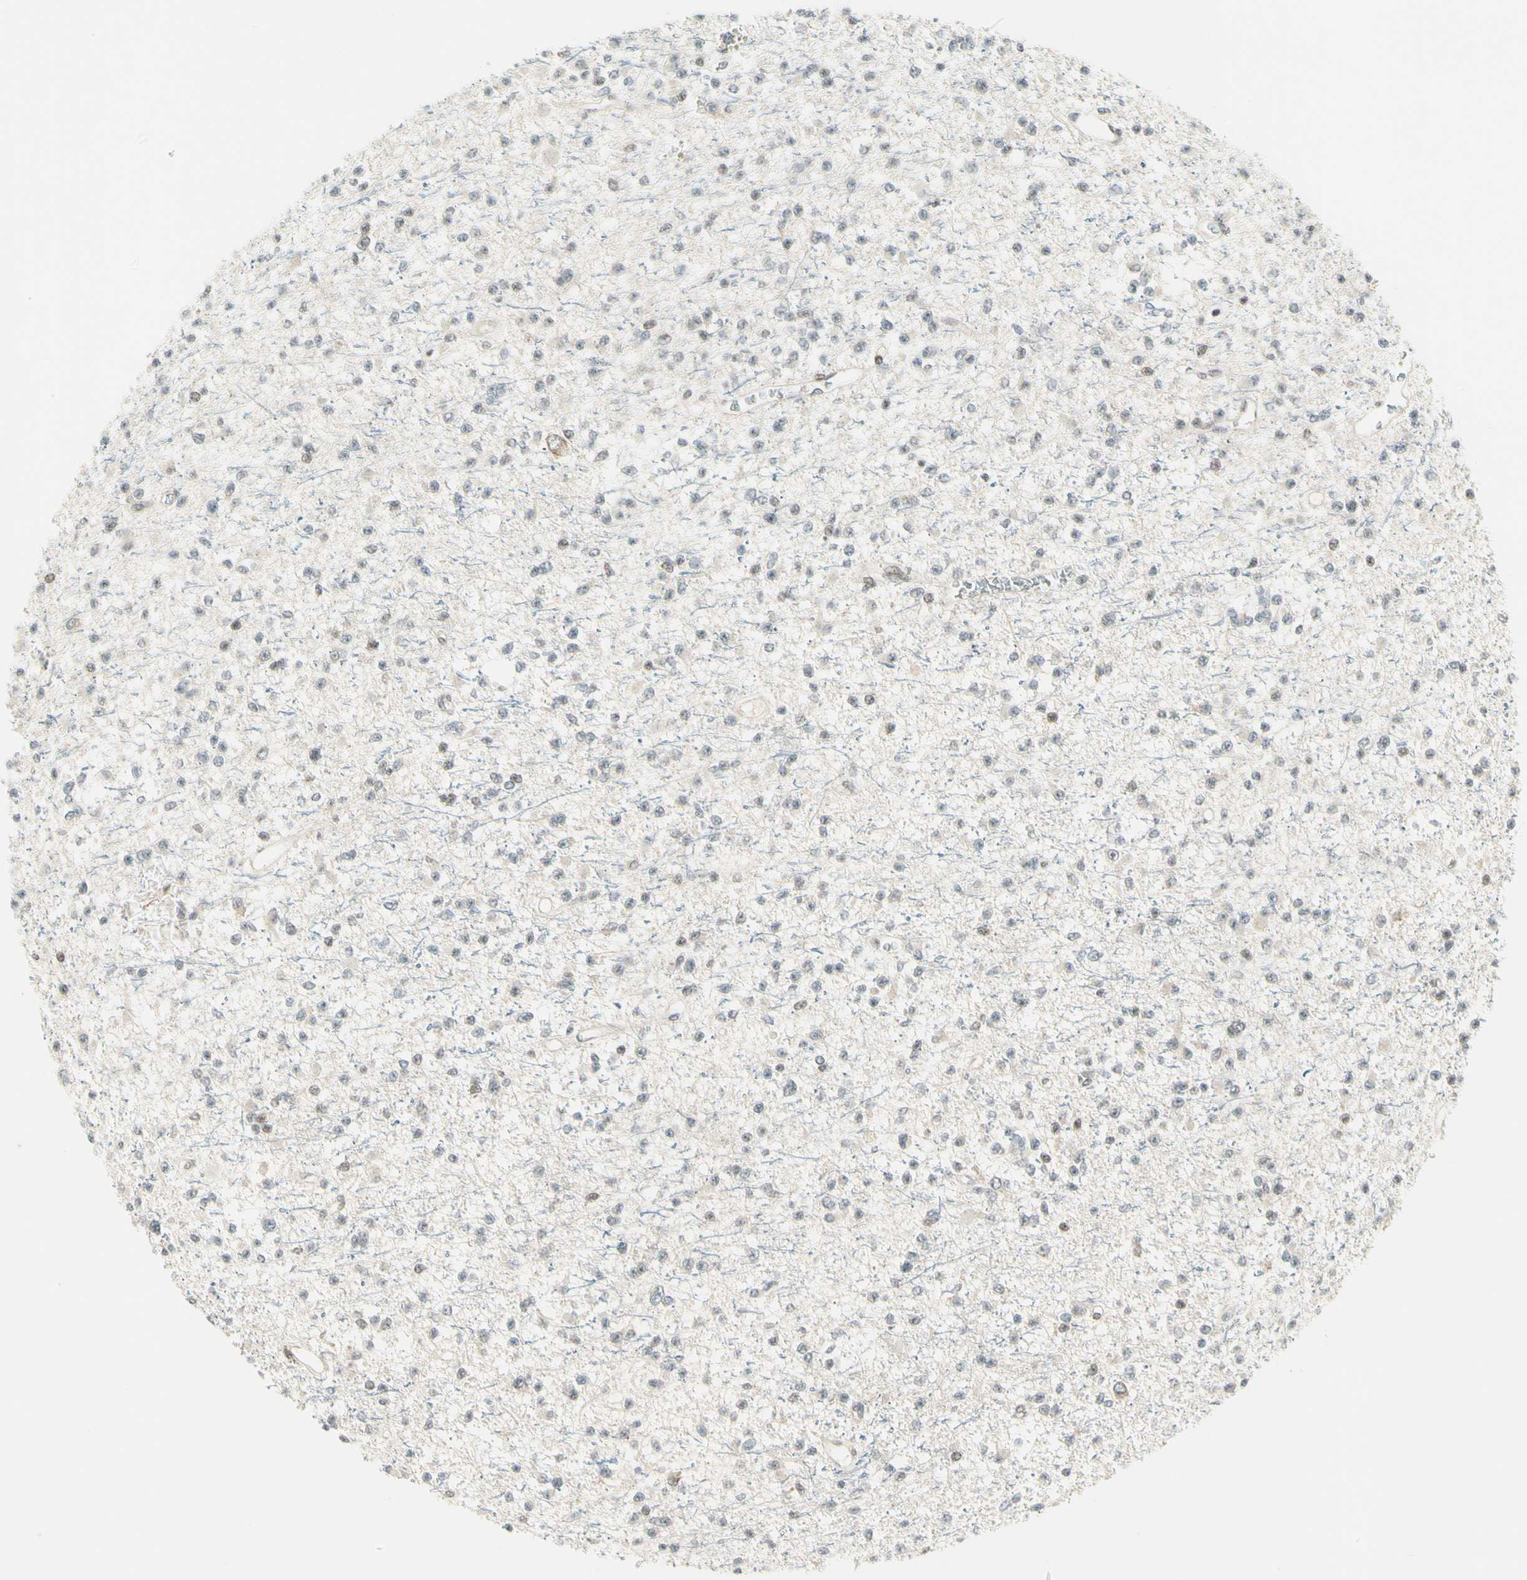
{"staining": {"intensity": "negative", "quantity": "none", "location": "none"}, "tissue": "glioma", "cell_type": "Tumor cells", "image_type": "cancer", "snomed": [{"axis": "morphology", "description": "Glioma, malignant, Low grade"}, {"axis": "topography", "description": "Brain"}], "caption": "A photomicrograph of glioma stained for a protein demonstrates no brown staining in tumor cells.", "gene": "TPT1", "patient": {"sex": "female", "age": 22}}